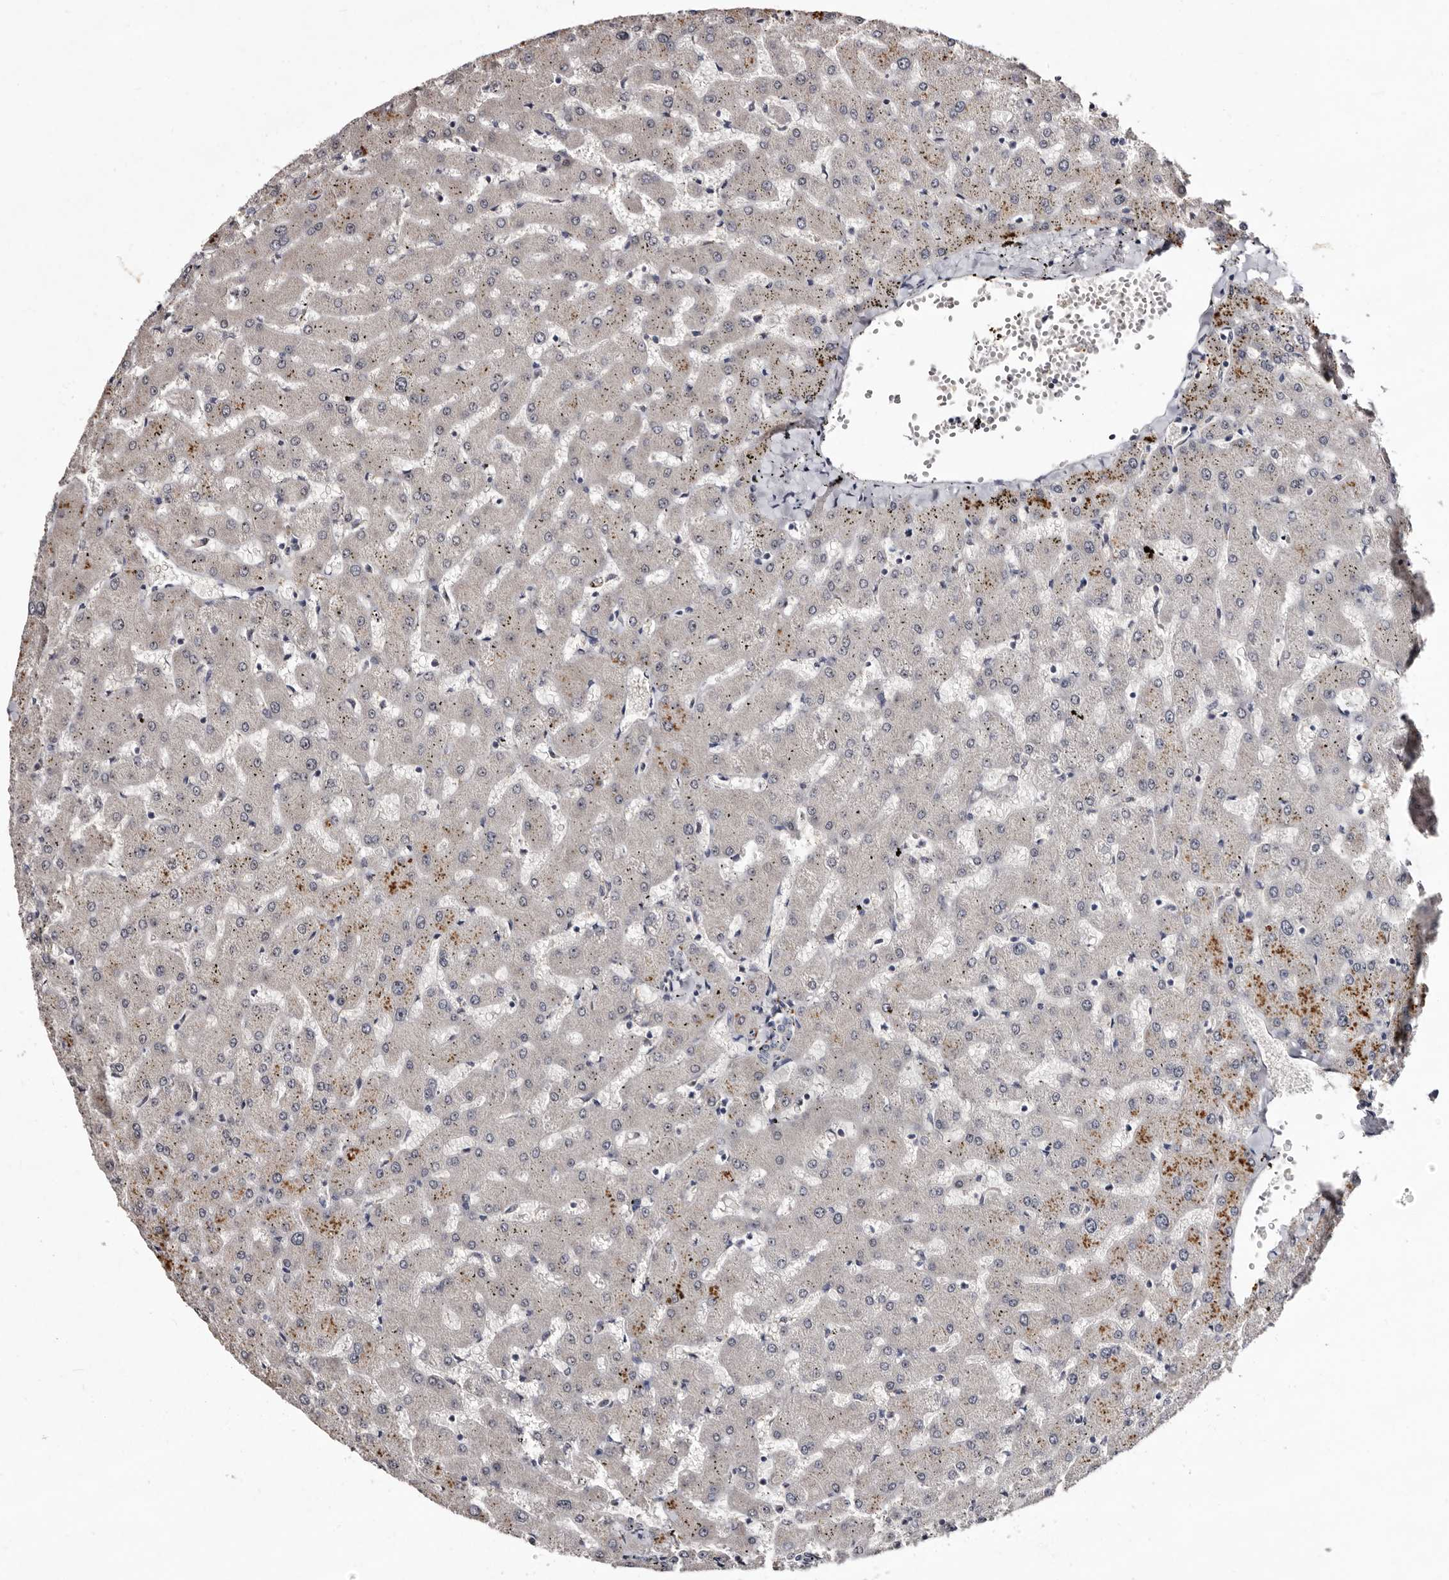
{"staining": {"intensity": "negative", "quantity": "none", "location": "none"}, "tissue": "liver", "cell_type": "Cholangiocytes", "image_type": "normal", "snomed": [{"axis": "morphology", "description": "Normal tissue, NOS"}, {"axis": "topography", "description": "Liver"}], "caption": "The immunohistochemistry micrograph has no significant staining in cholangiocytes of liver. The staining was performed using DAB to visualize the protein expression in brown, while the nuclei were stained in blue with hematoxylin (Magnification: 20x).", "gene": "LANCL2", "patient": {"sex": "female", "age": 63}}